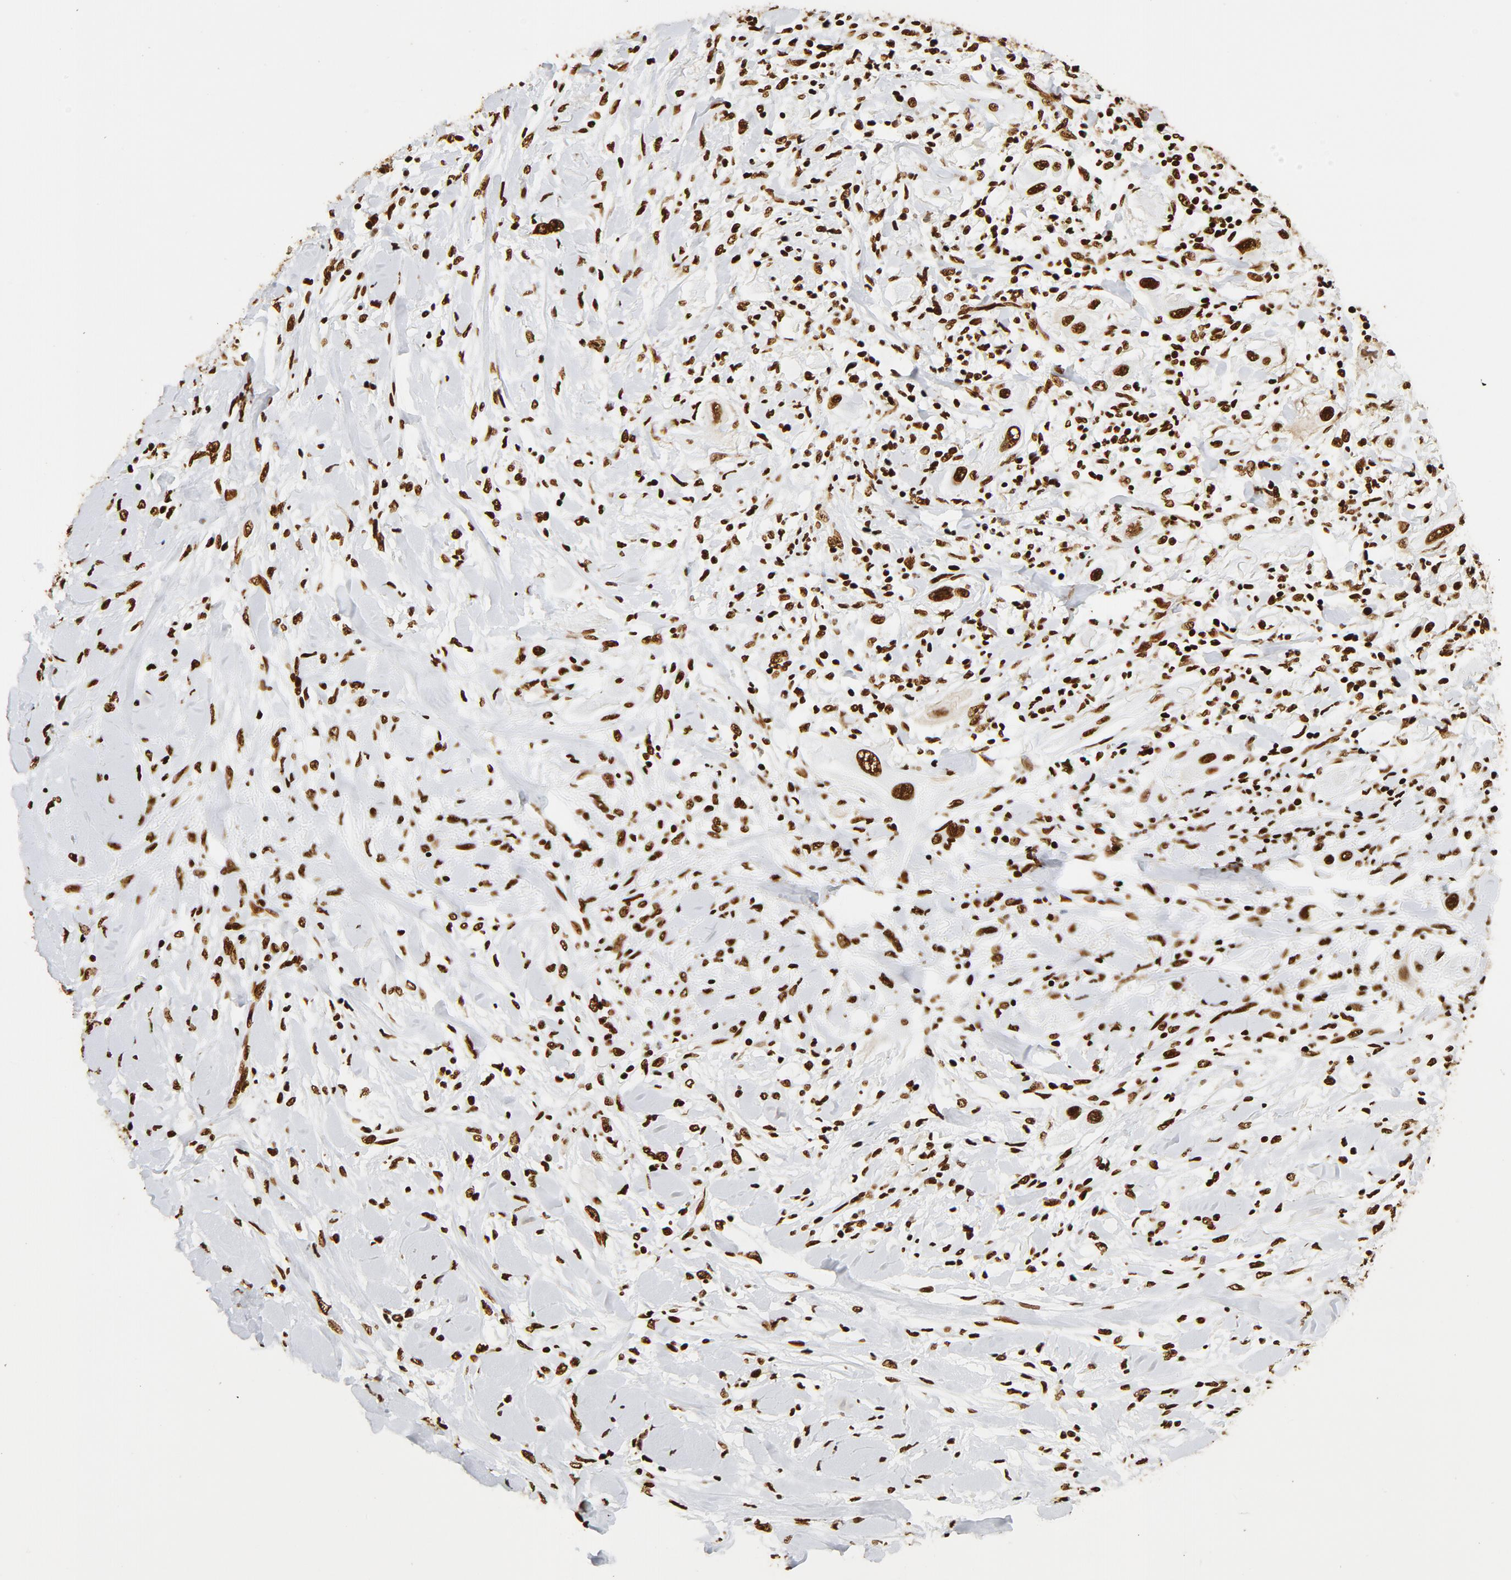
{"staining": {"intensity": "strong", "quantity": ">75%", "location": "nuclear"}, "tissue": "lung cancer", "cell_type": "Tumor cells", "image_type": "cancer", "snomed": [{"axis": "morphology", "description": "Squamous cell carcinoma, NOS"}, {"axis": "topography", "description": "Lung"}], "caption": "The histopathology image displays a brown stain indicating the presence of a protein in the nuclear of tumor cells in squamous cell carcinoma (lung).", "gene": "XRCC6", "patient": {"sex": "female", "age": 47}}